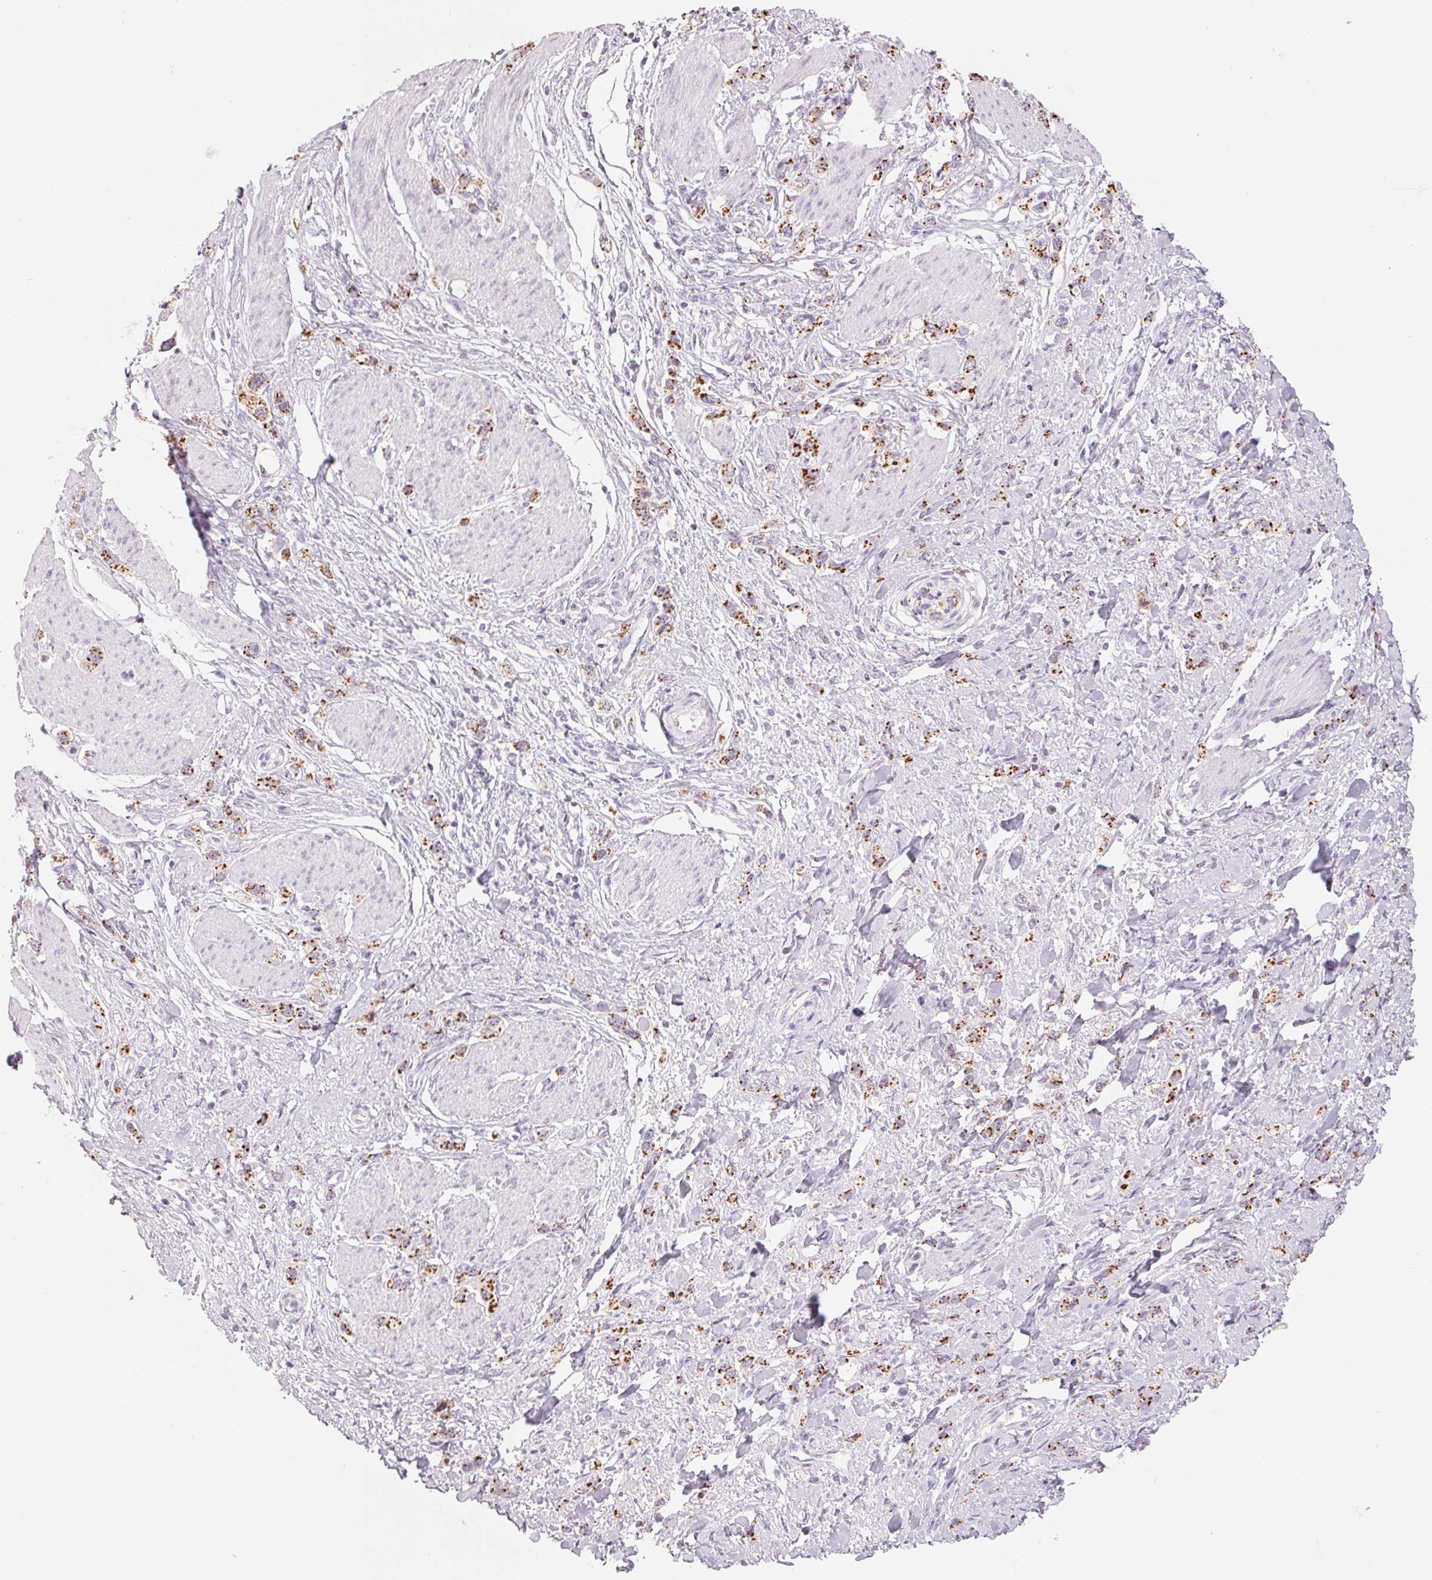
{"staining": {"intensity": "strong", "quantity": ">75%", "location": "cytoplasmic/membranous"}, "tissue": "stomach cancer", "cell_type": "Tumor cells", "image_type": "cancer", "snomed": [{"axis": "morphology", "description": "Adenocarcinoma, NOS"}, {"axis": "topography", "description": "Stomach"}], "caption": "Protein staining of adenocarcinoma (stomach) tissue reveals strong cytoplasmic/membranous positivity in approximately >75% of tumor cells.", "gene": "GALNT7", "patient": {"sex": "female", "age": 65}}